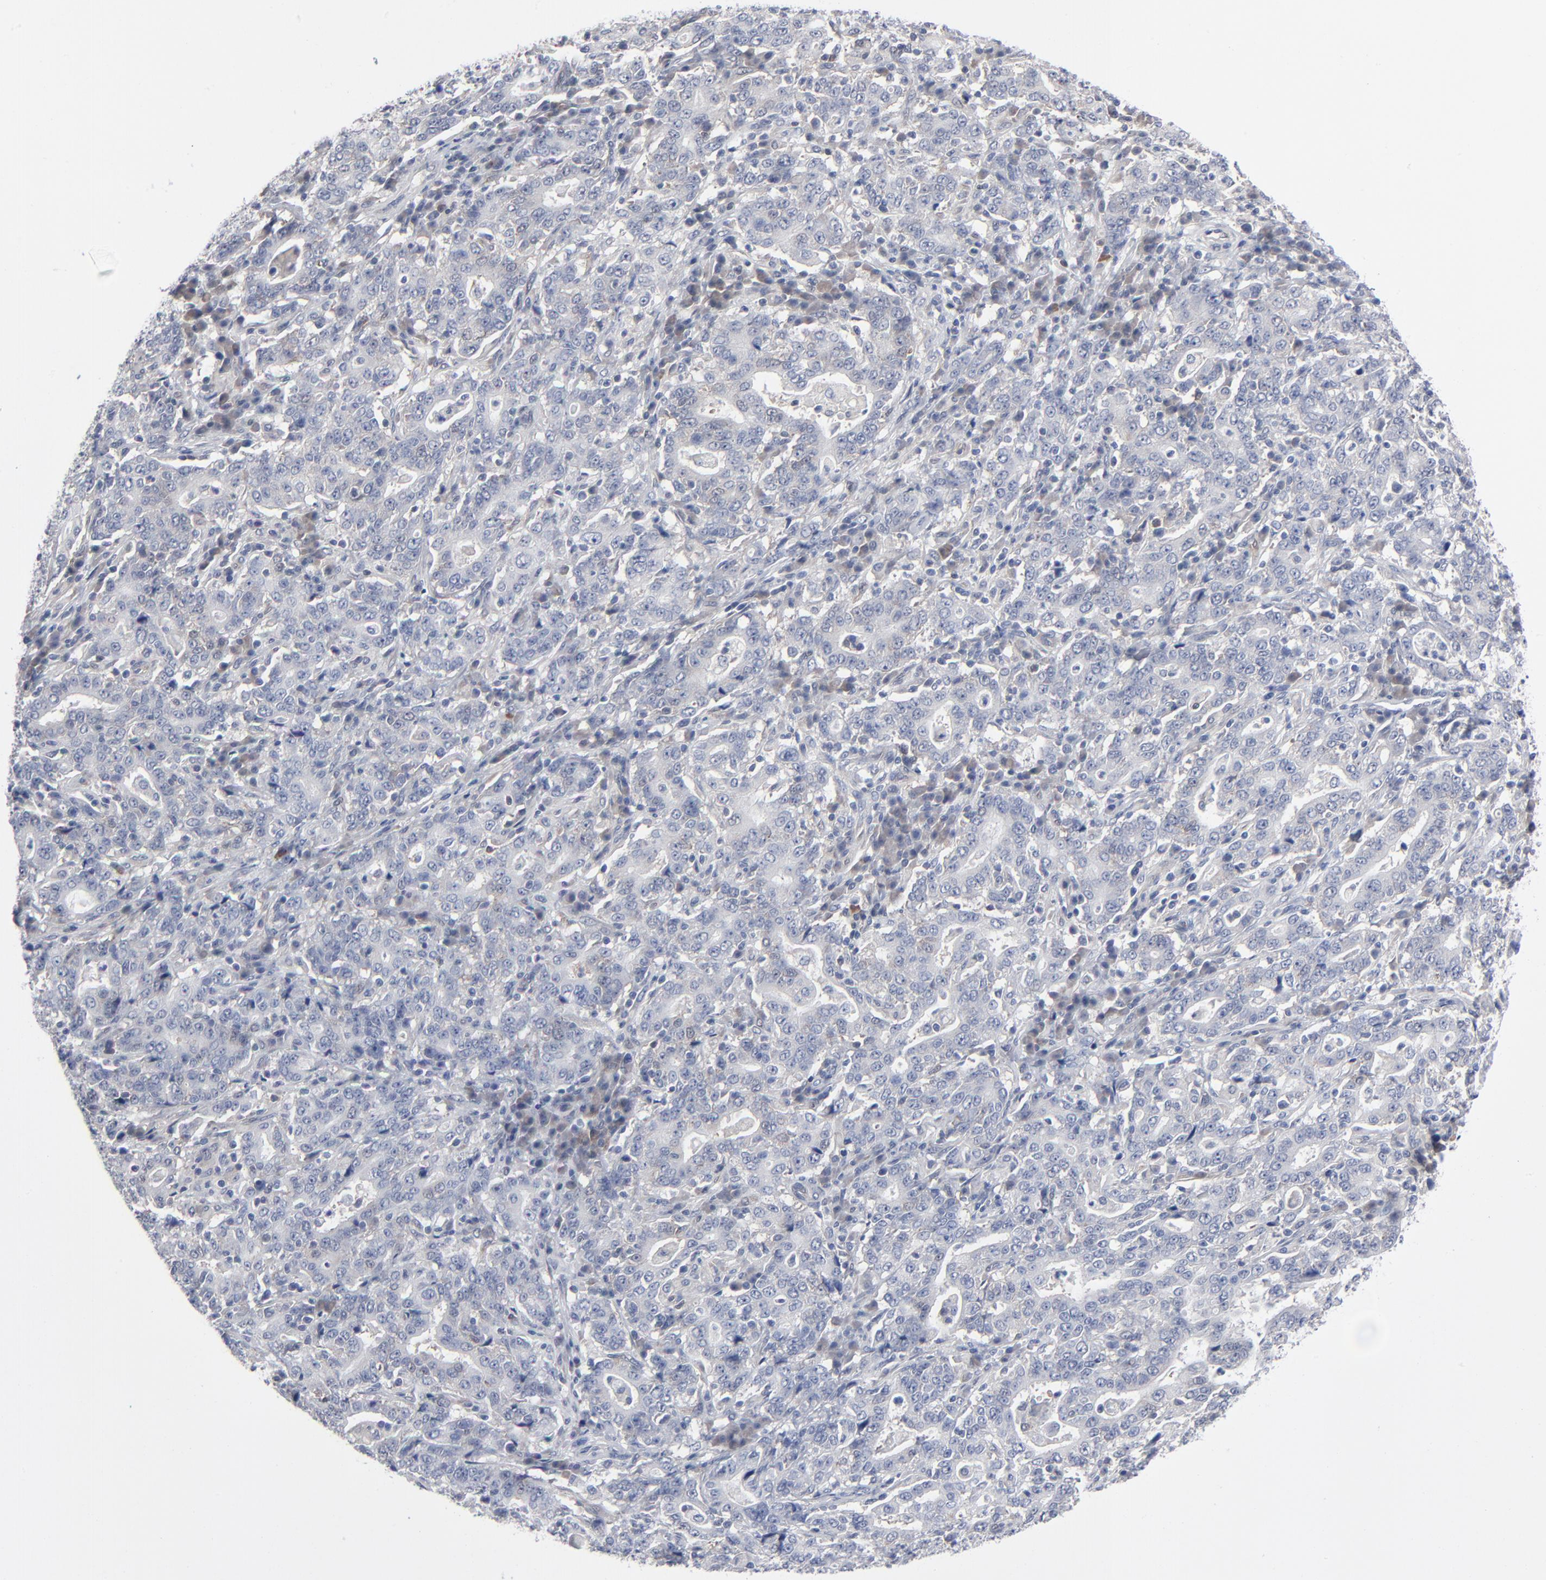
{"staining": {"intensity": "weak", "quantity": "25%-75%", "location": "cytoplasmic/membranous"}, "tissue": "stomach cancer", "cell_type": "Tumor cells", "image_type": "cancer", "snomed": [{"axis": "morphology", "description": "Normal tissue, NOS"}, {"axis": "morphology", "description": "Adenocarcinoma, NOS"}, {"axis": "topography", "description": "Stomach, upper"}, {"axis": "topography", "description": "Stomach"}], "caption": "A low amount of weak cytoplasmic/membranous staining is seen in about 25%-75% of tumor cells in stomach cancer (adenocarcinoma) tissue. (IHC, brightfield microscopy, high magnification).", "gene": "RPS6KB1", "patient": {"sex": "male", "age": 59}}